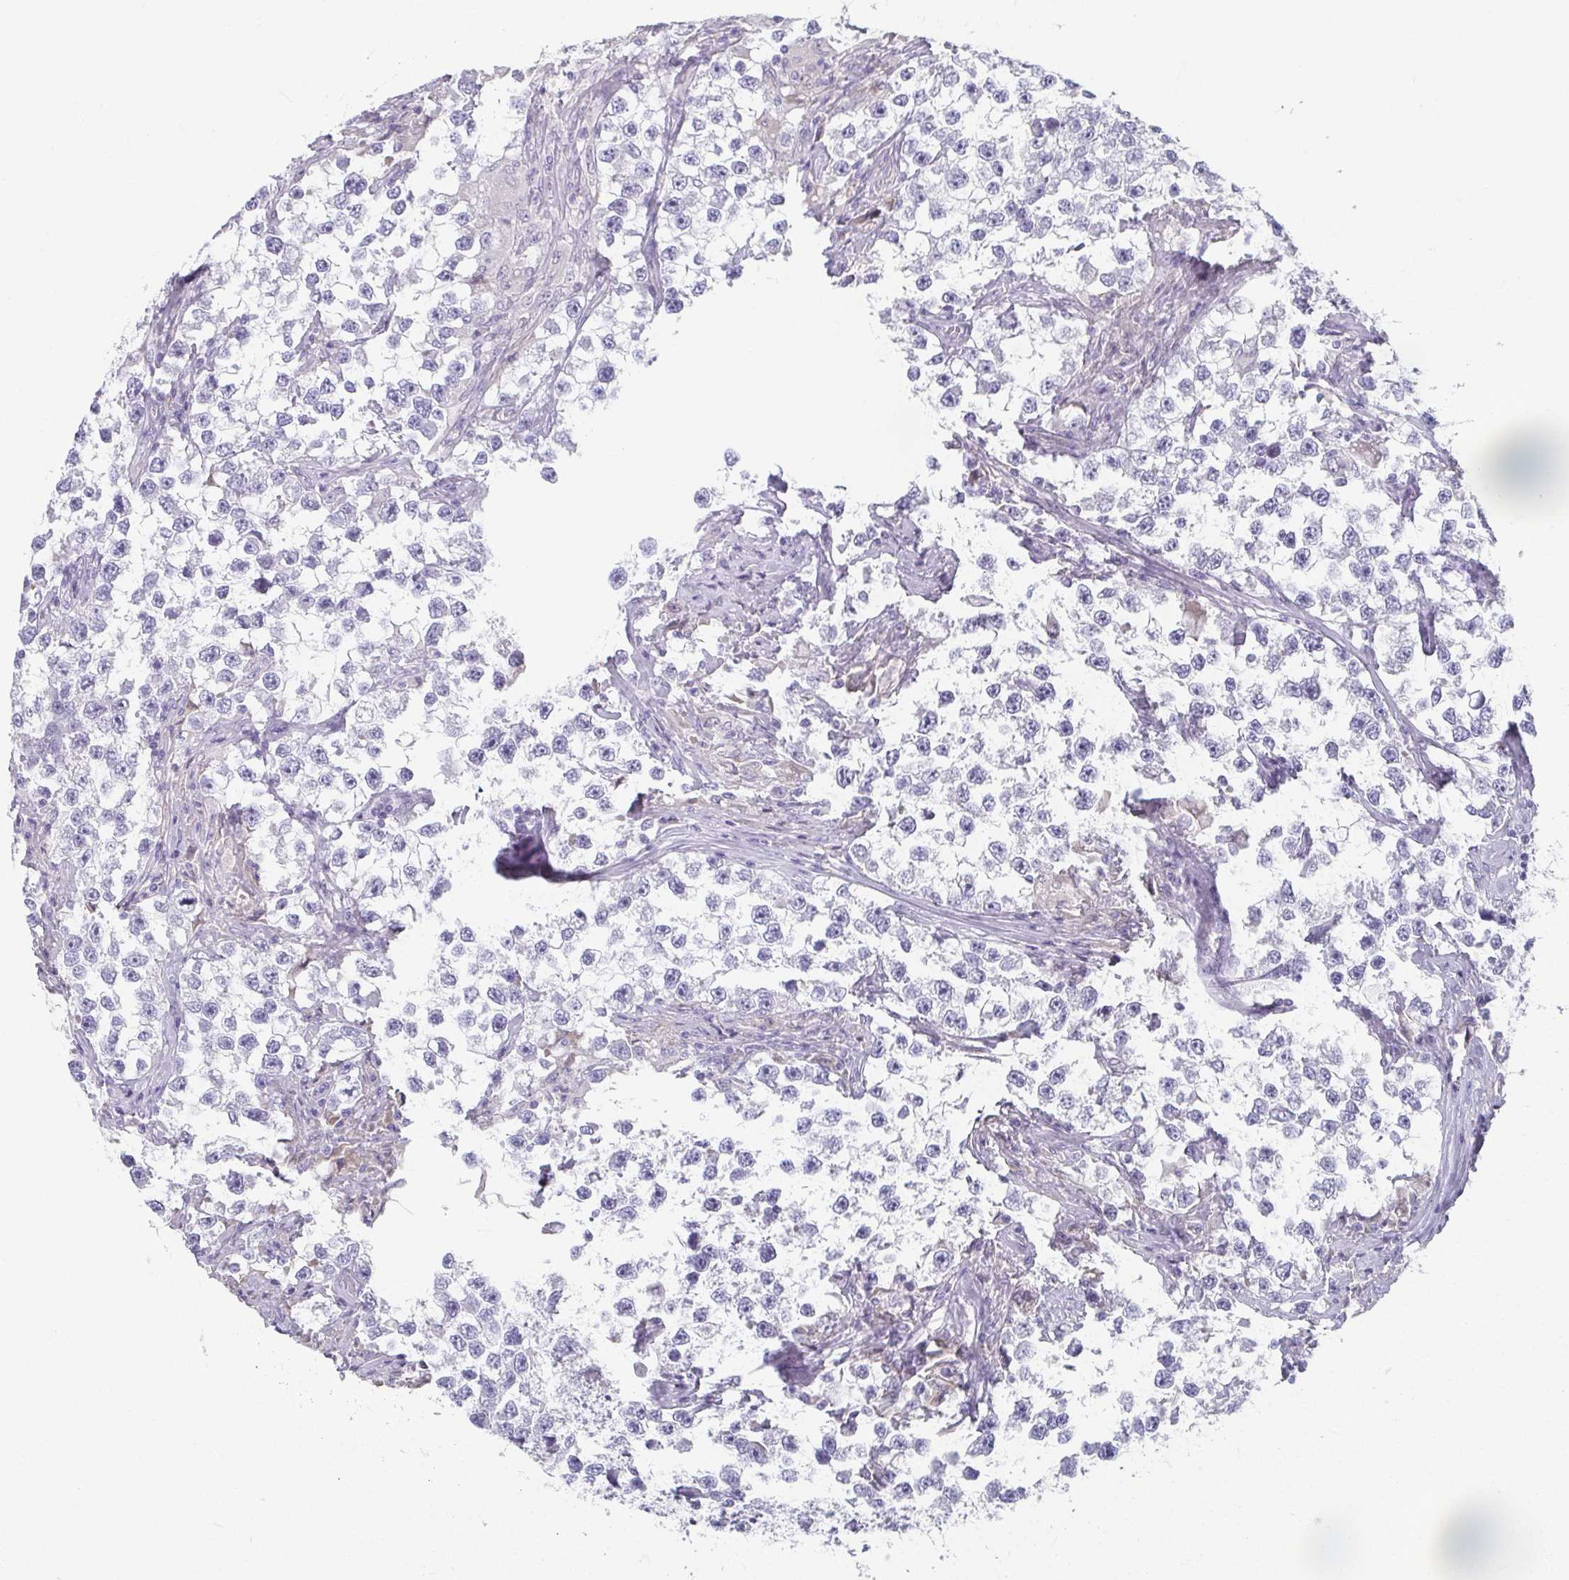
{"staining": {"intensity": "negative", "quantity": "none", "location": "none"}, "tissue": "testis cancer", "cell_type": "Tumor cells", "image_type": "cancer", "snomed": [{"axis": "morphology", "description": "Seminoma, NOS"}, {"axis": "topography", "description": "Testis"}], "caption": "Immunohistochemistry photomicrograph of testis cancer stained for a protein (brown), which reveals no positivity in tumor cells. (Stains: DAB (3,3'-diaminobenzidine) IHC with hematoxylin counter stain, Microscopy: brightfield microscopy at high magnification).", "gene": "CAMKV", "patient": {"sex": "male", "age": 46}}